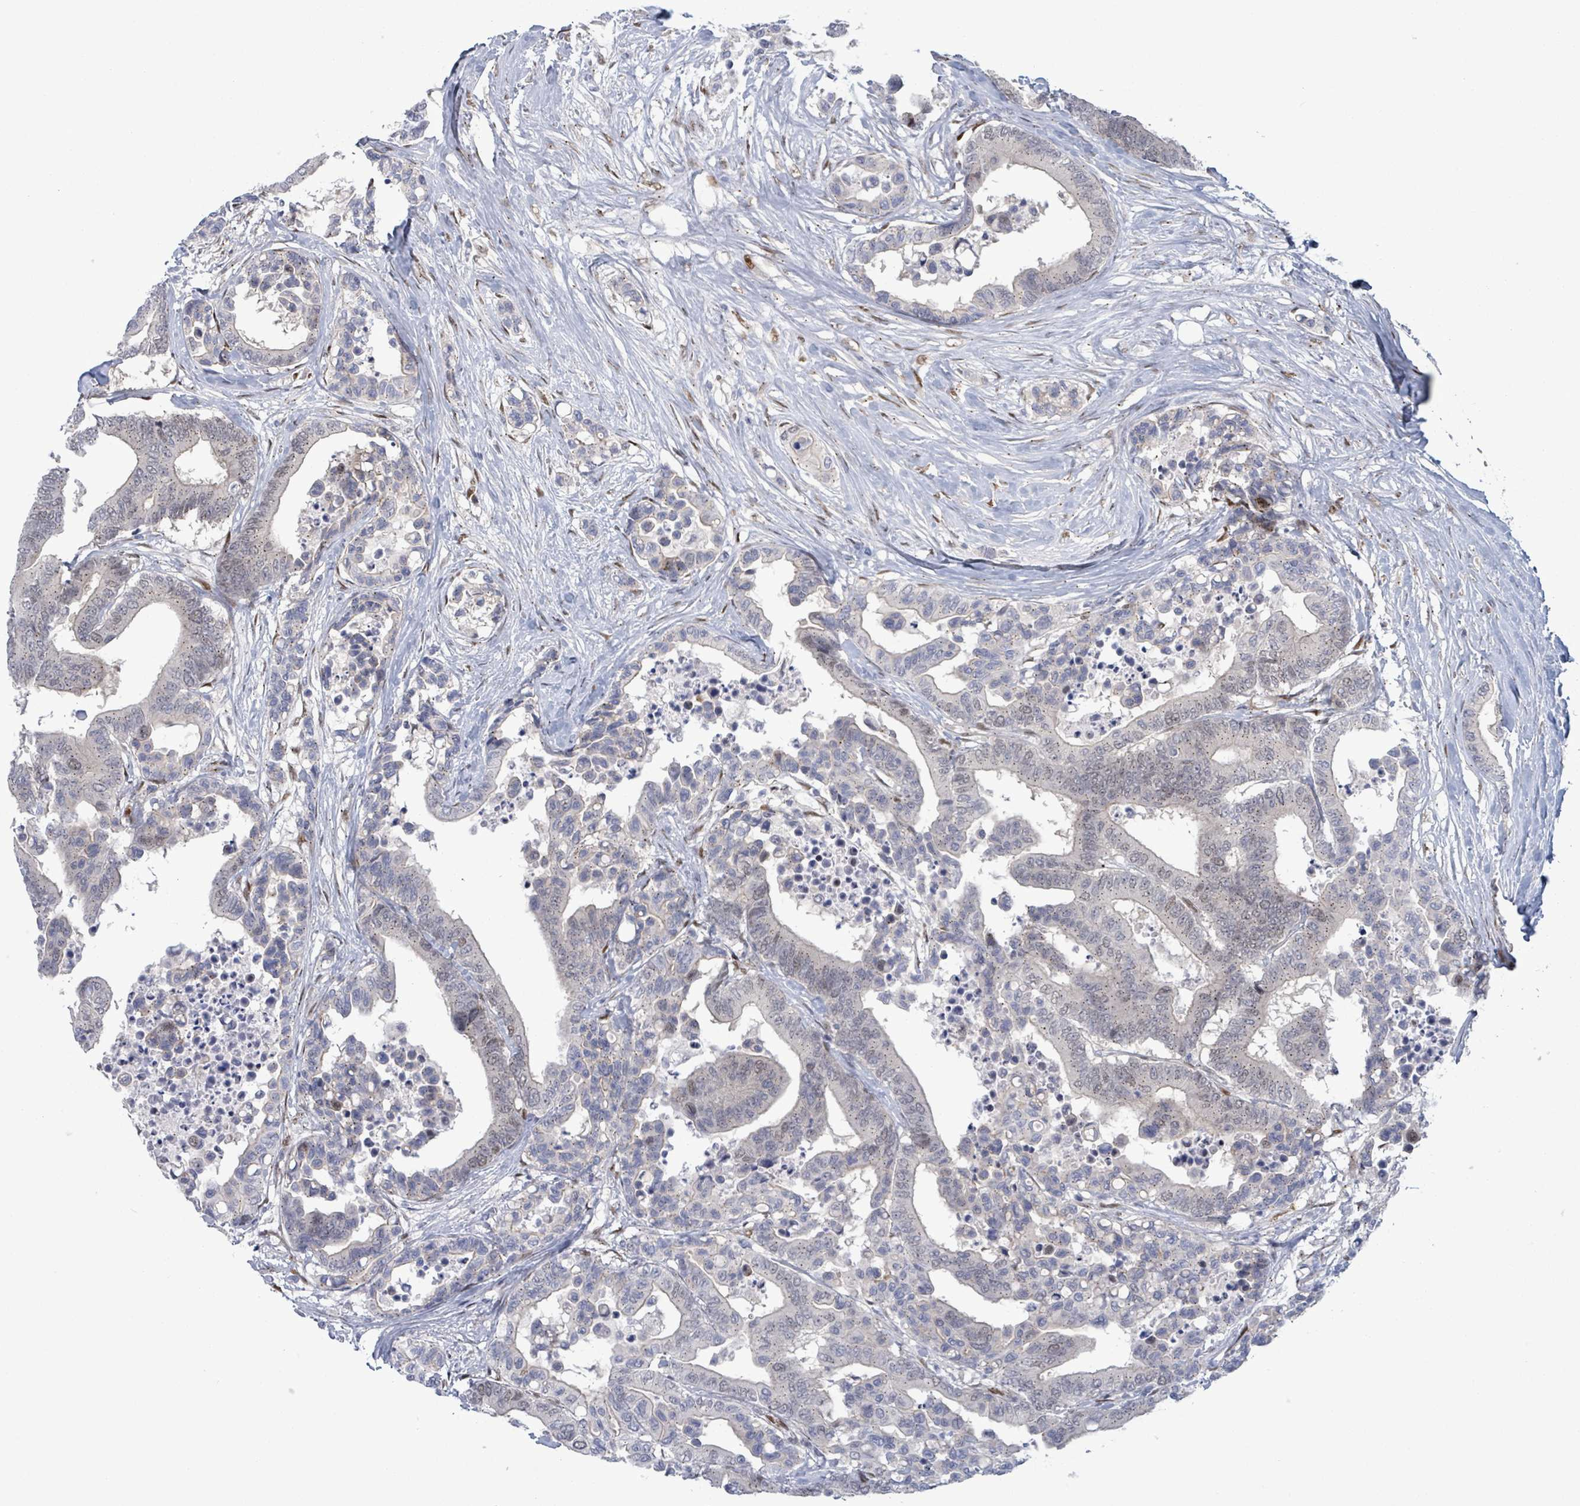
{"staining": {"intensity": "negative", "quantity": "none", "location": "none"}, "tissue": "colorectal cancer", "cell_type": "Tumor cells", "image_type": "cancer", "snomed": [{"axis": "morphology", "description": "Normal tissue, NOS"}, {"axis": "morphology", "description": "Adenocarcinoma, NOS"}, {"axis": "topography", "description": "Colon"}], "caption": "Histopathology image shows no significant protein expression in tumor cells of adenocarcinoma (colorectal).", "gene": "TUSC1", "patient": {"sex": "male", "age": 82}}